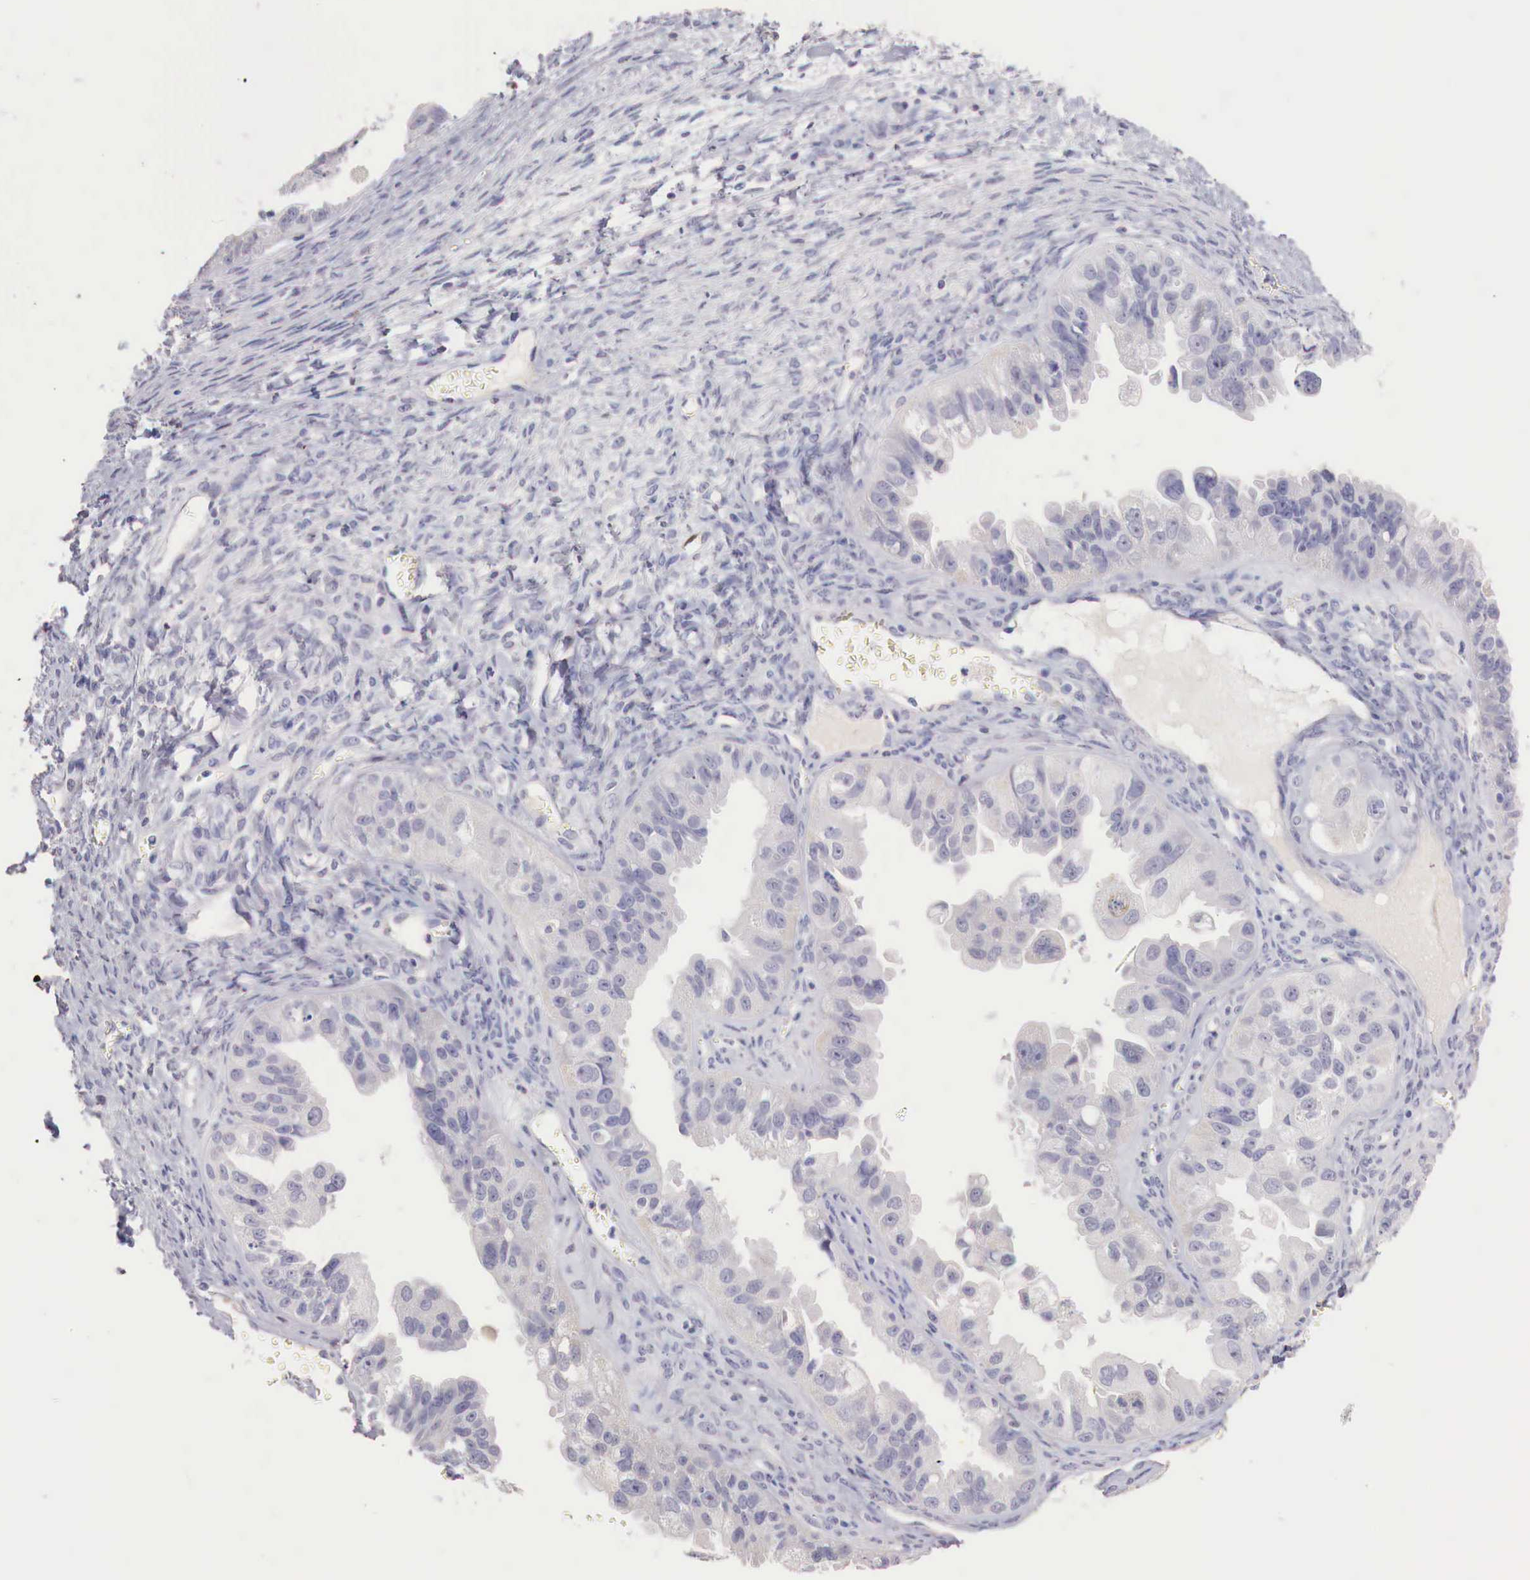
{"staining": {"intensity": "negative", "quantity": "none", "location": "none"}, "tissue": "ovarian cancer", "cell_type": "Tumor cells", "image_type": "cancer", "snomed": [{"axis": "morphology", "description": "Carcinoma, endometroid"}, {"axis": "topography", "description": "Ovary"}], "caption": "High magnification brightfield microscopy of endometroid carcinoma (ovarian) stained with DAB (brown) and counterstained with hematoxylin (blue): tumor cells show no significant positivity.", "gene": "ITIH6", "patient": {"sex": "female", "age": 85}}